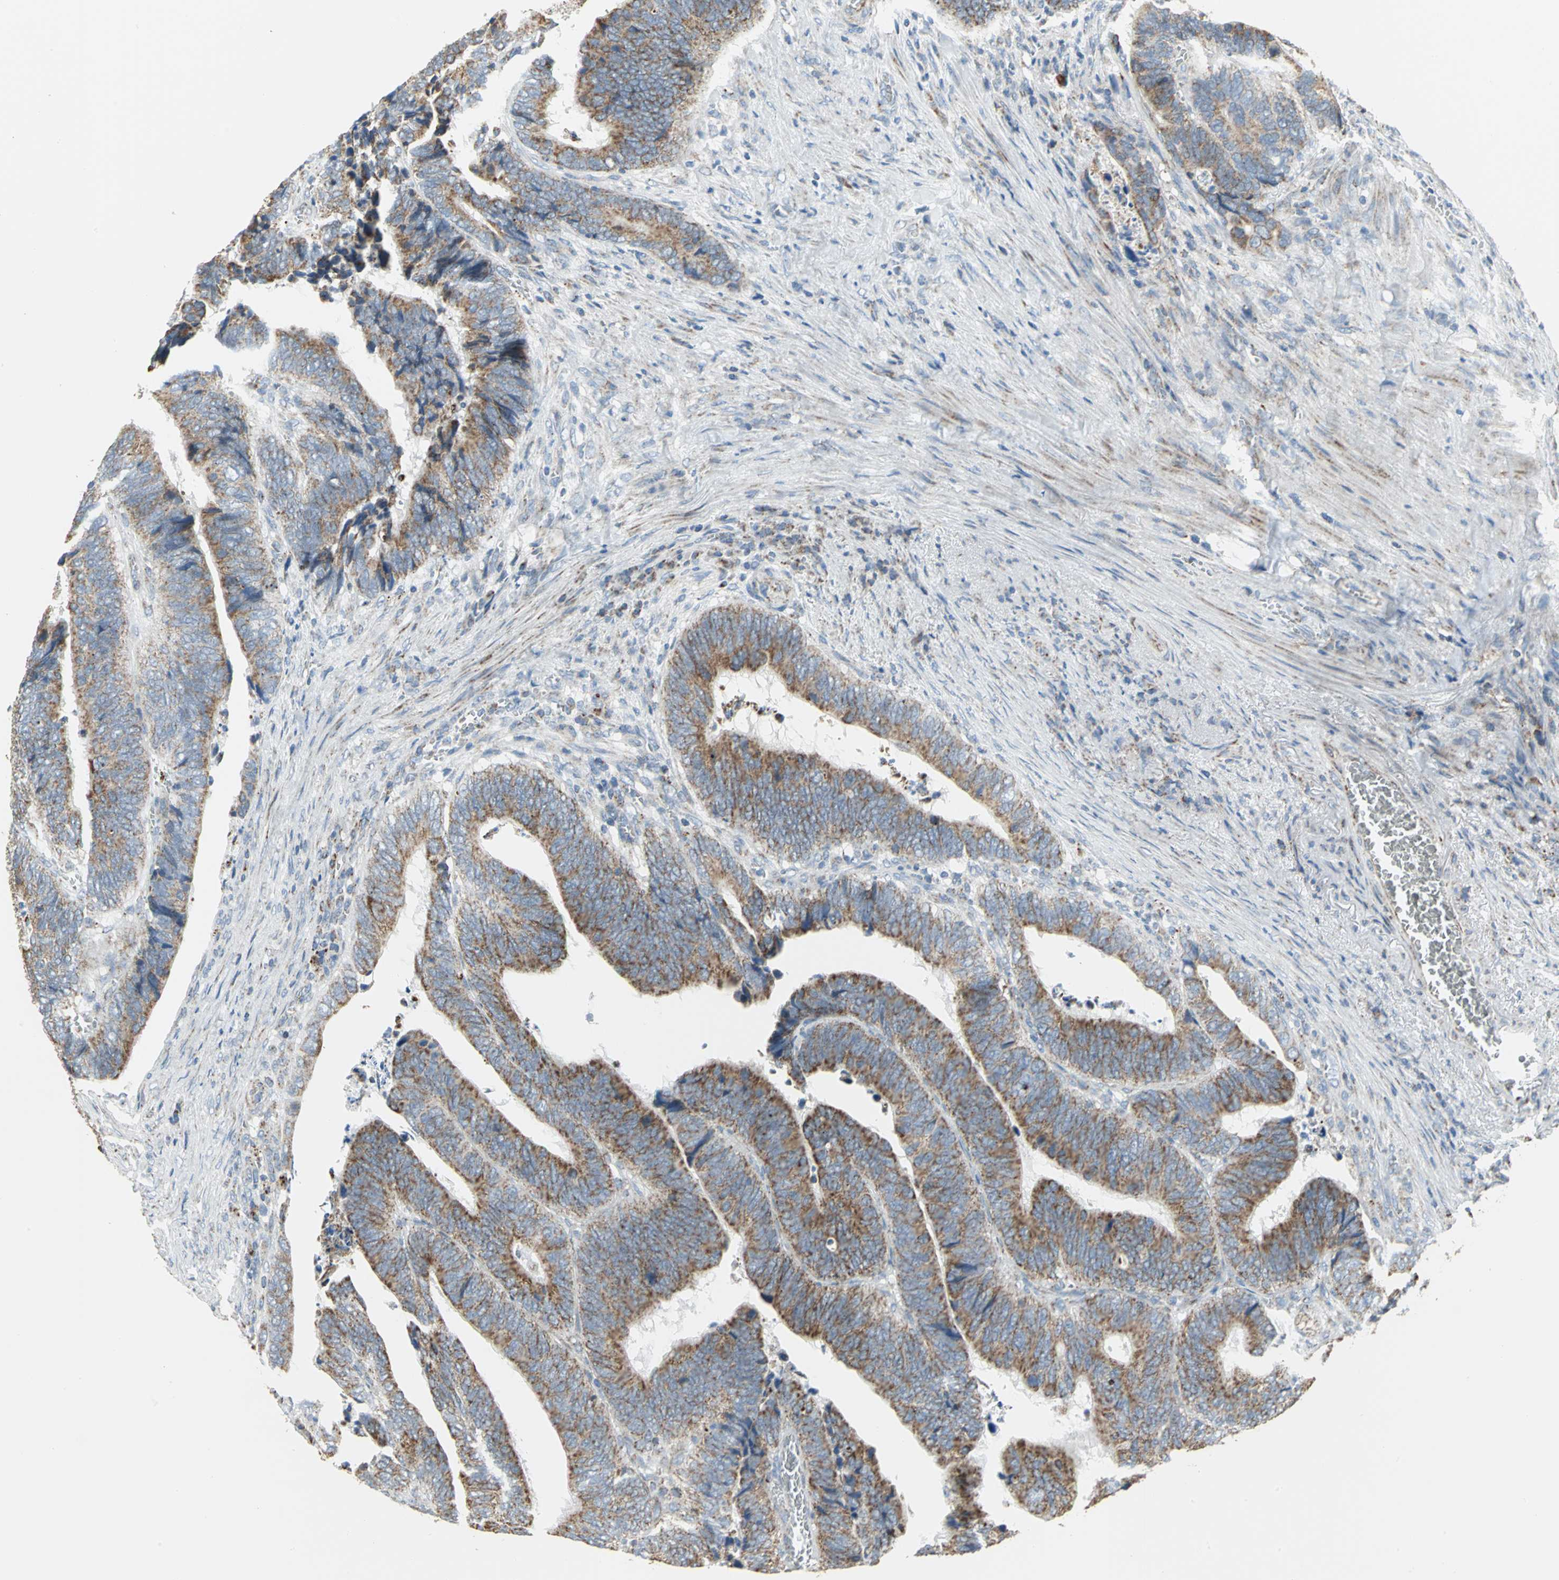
{"staining": {"intensity": "moderate", "quantity": "25%-75%", "location": "cytoplasmic/membranous"}, "tissue": "colorectal cancer", "cell_type": "Tumor cells", "image_type": "cancer", "snomed": [{"axis": "morphology", "description": "Adenocarcinoma, NOS"}, {"axis": "topography", "description": "Colon"}], "caption": "Colorectal cancer (adenocarcinoma) stained for a protein exhibits moderate cytoplasmic/membranous positivity in tumor cells.", "gene": "NTRK1", "patient": {"sex": "male", "age": 72}}